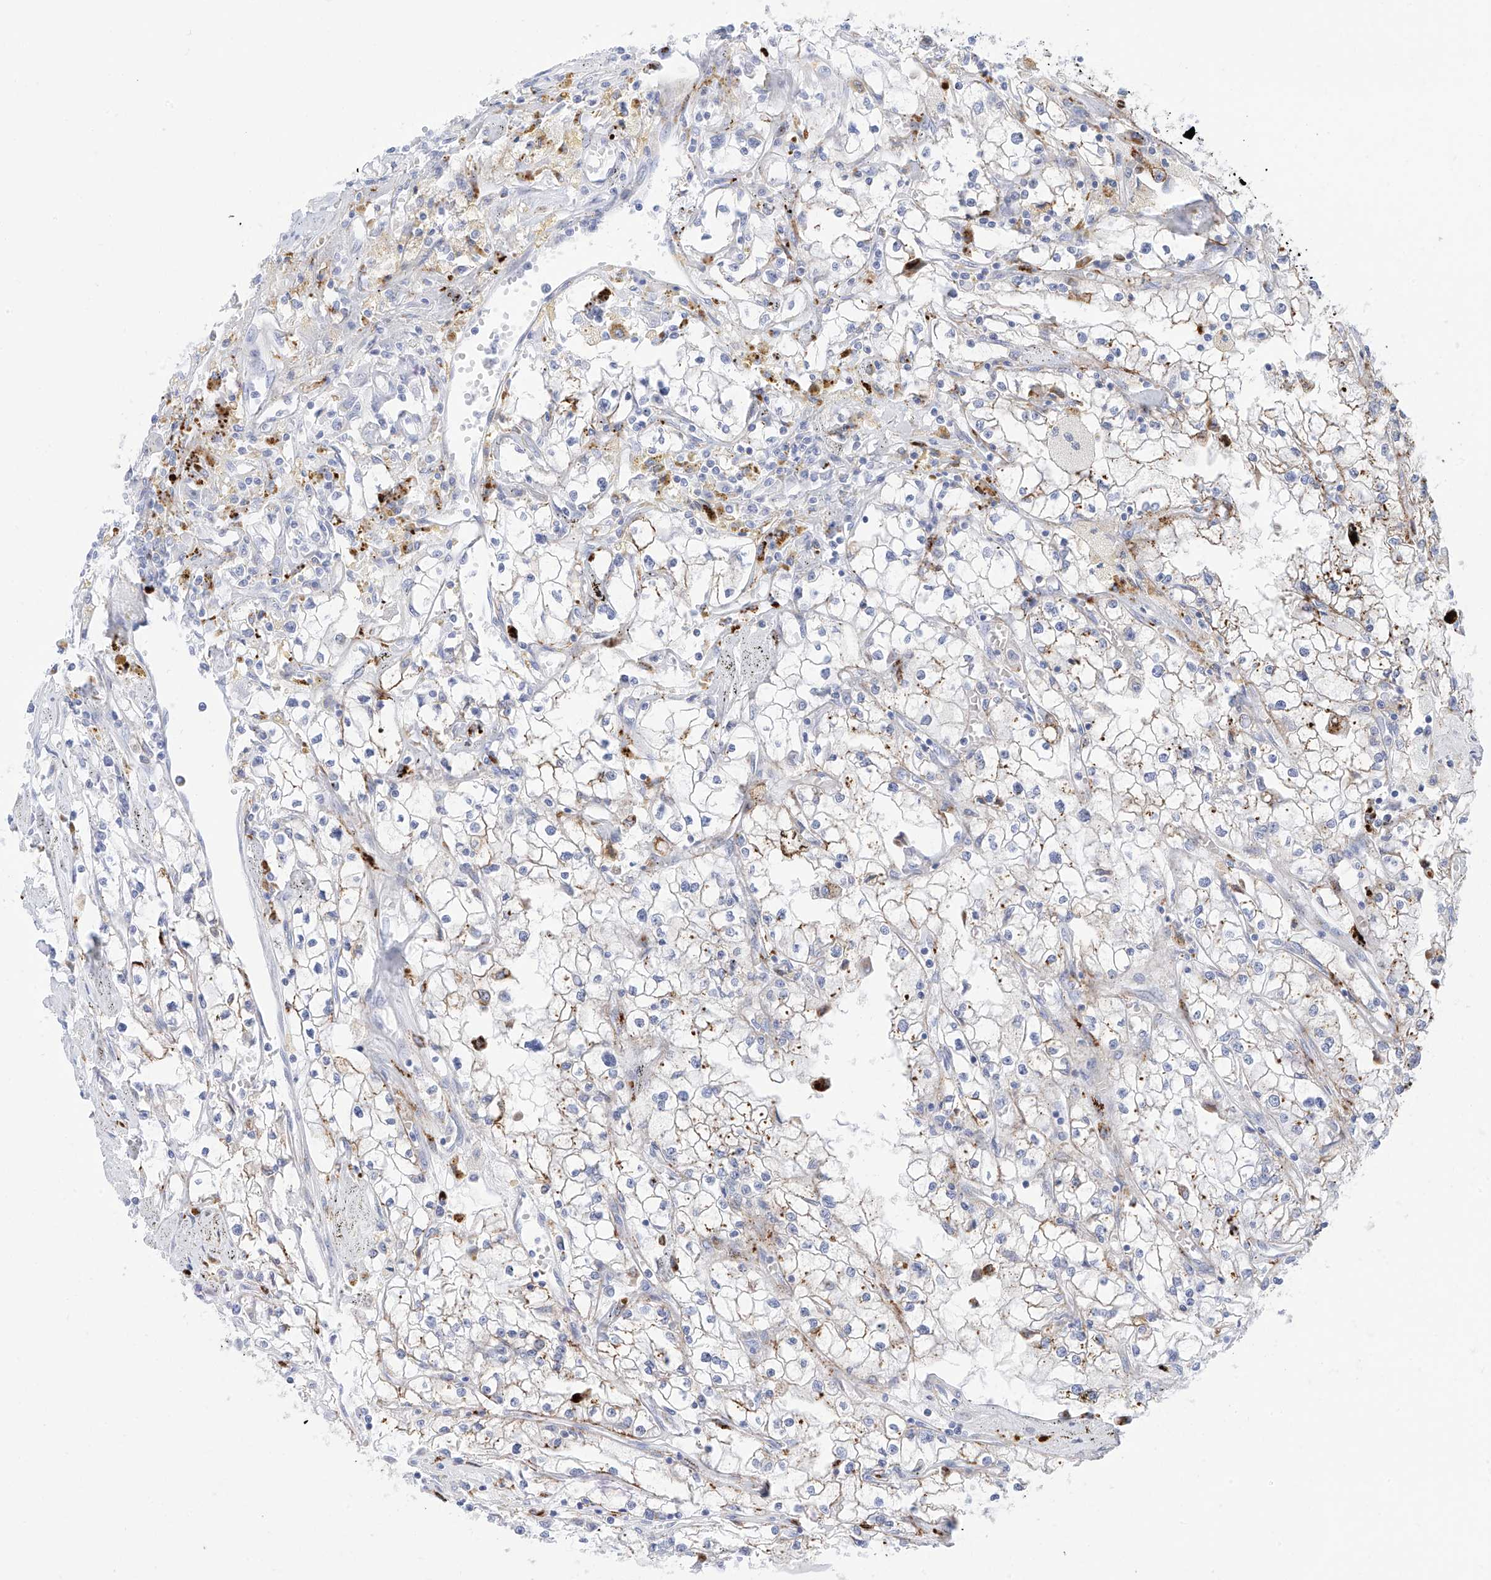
{"staining": {"intensity": "weak", "quantity": "<25%", "location": "cytoplasmic/membranous"}, "tissue": "renal cancer", "cell_type": "Tumor cells", "image_type": "cancer", "snomed": [{"axis": "morphology", "description": "Adenocarcinoma, NOS"}, {"axis": "topography", "description": "Kidney"}], "caption": "IHC micrograph of neoplastic tissue: renal cancer (adenocarcinoma) stained with DAB (3,3'-diaminobenzidine) shows no significant protein staining in tumor cells.", "gene": "PSPH", "patient": {"sex": "male", "age": 56}}